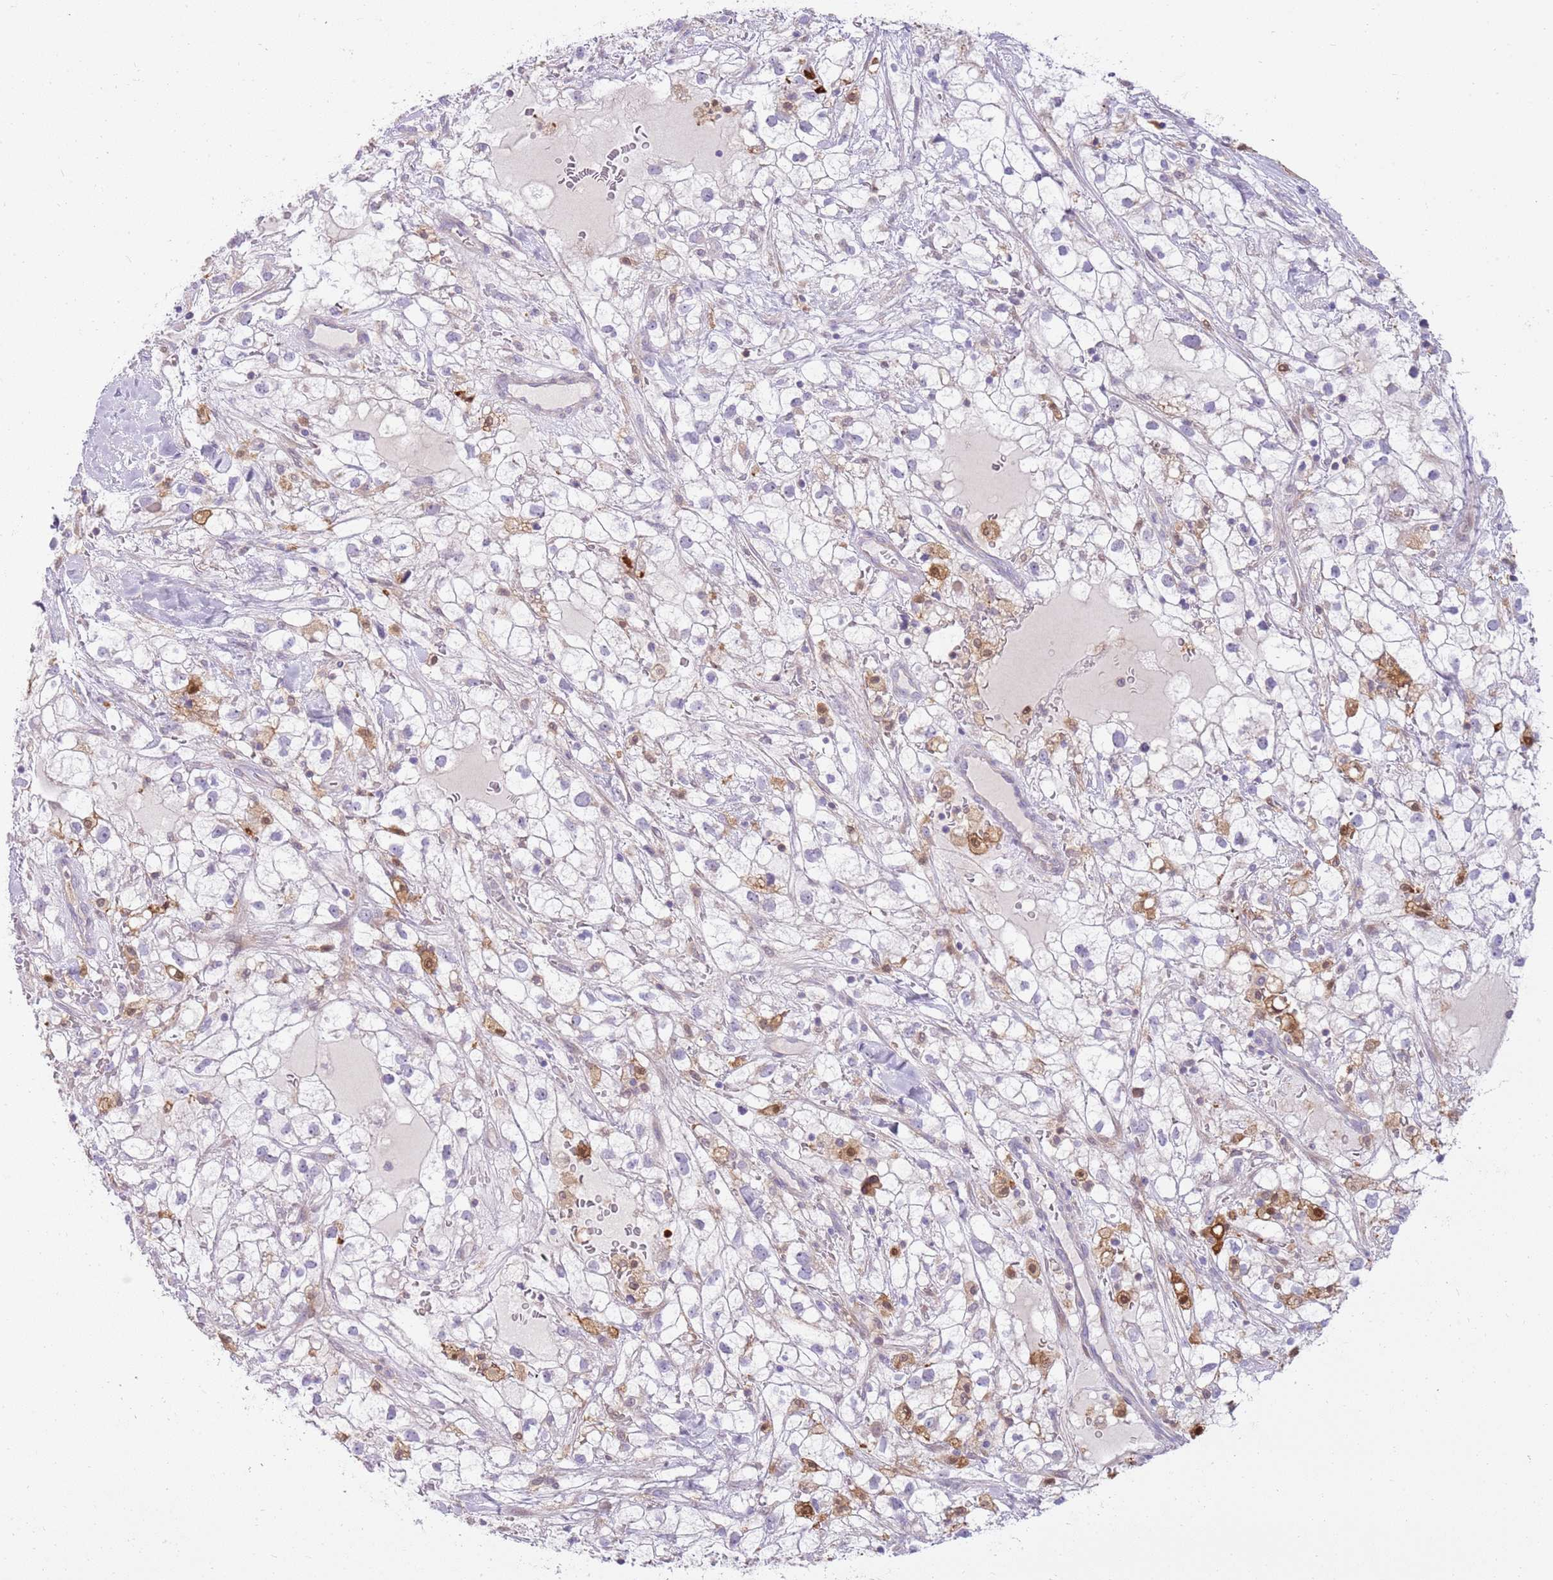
{"staining": {"intensity": "negative", "quantity": "none", "location": "none"}, "tissue": "renal cancer", "cell_type": "Tumor cells", "image_type": "cancer", "snomed": [{"axis": "morphology", "description": "Adenocarcinoma, NOS"}, {"axis": "topography", "description": "Kidney"}], "caption": "Tumor cells show no significant protein positivity in adenocarcinoma (renal).", "gene": "DIPK1C", "patient": {"sex": "male", "age": 59}}